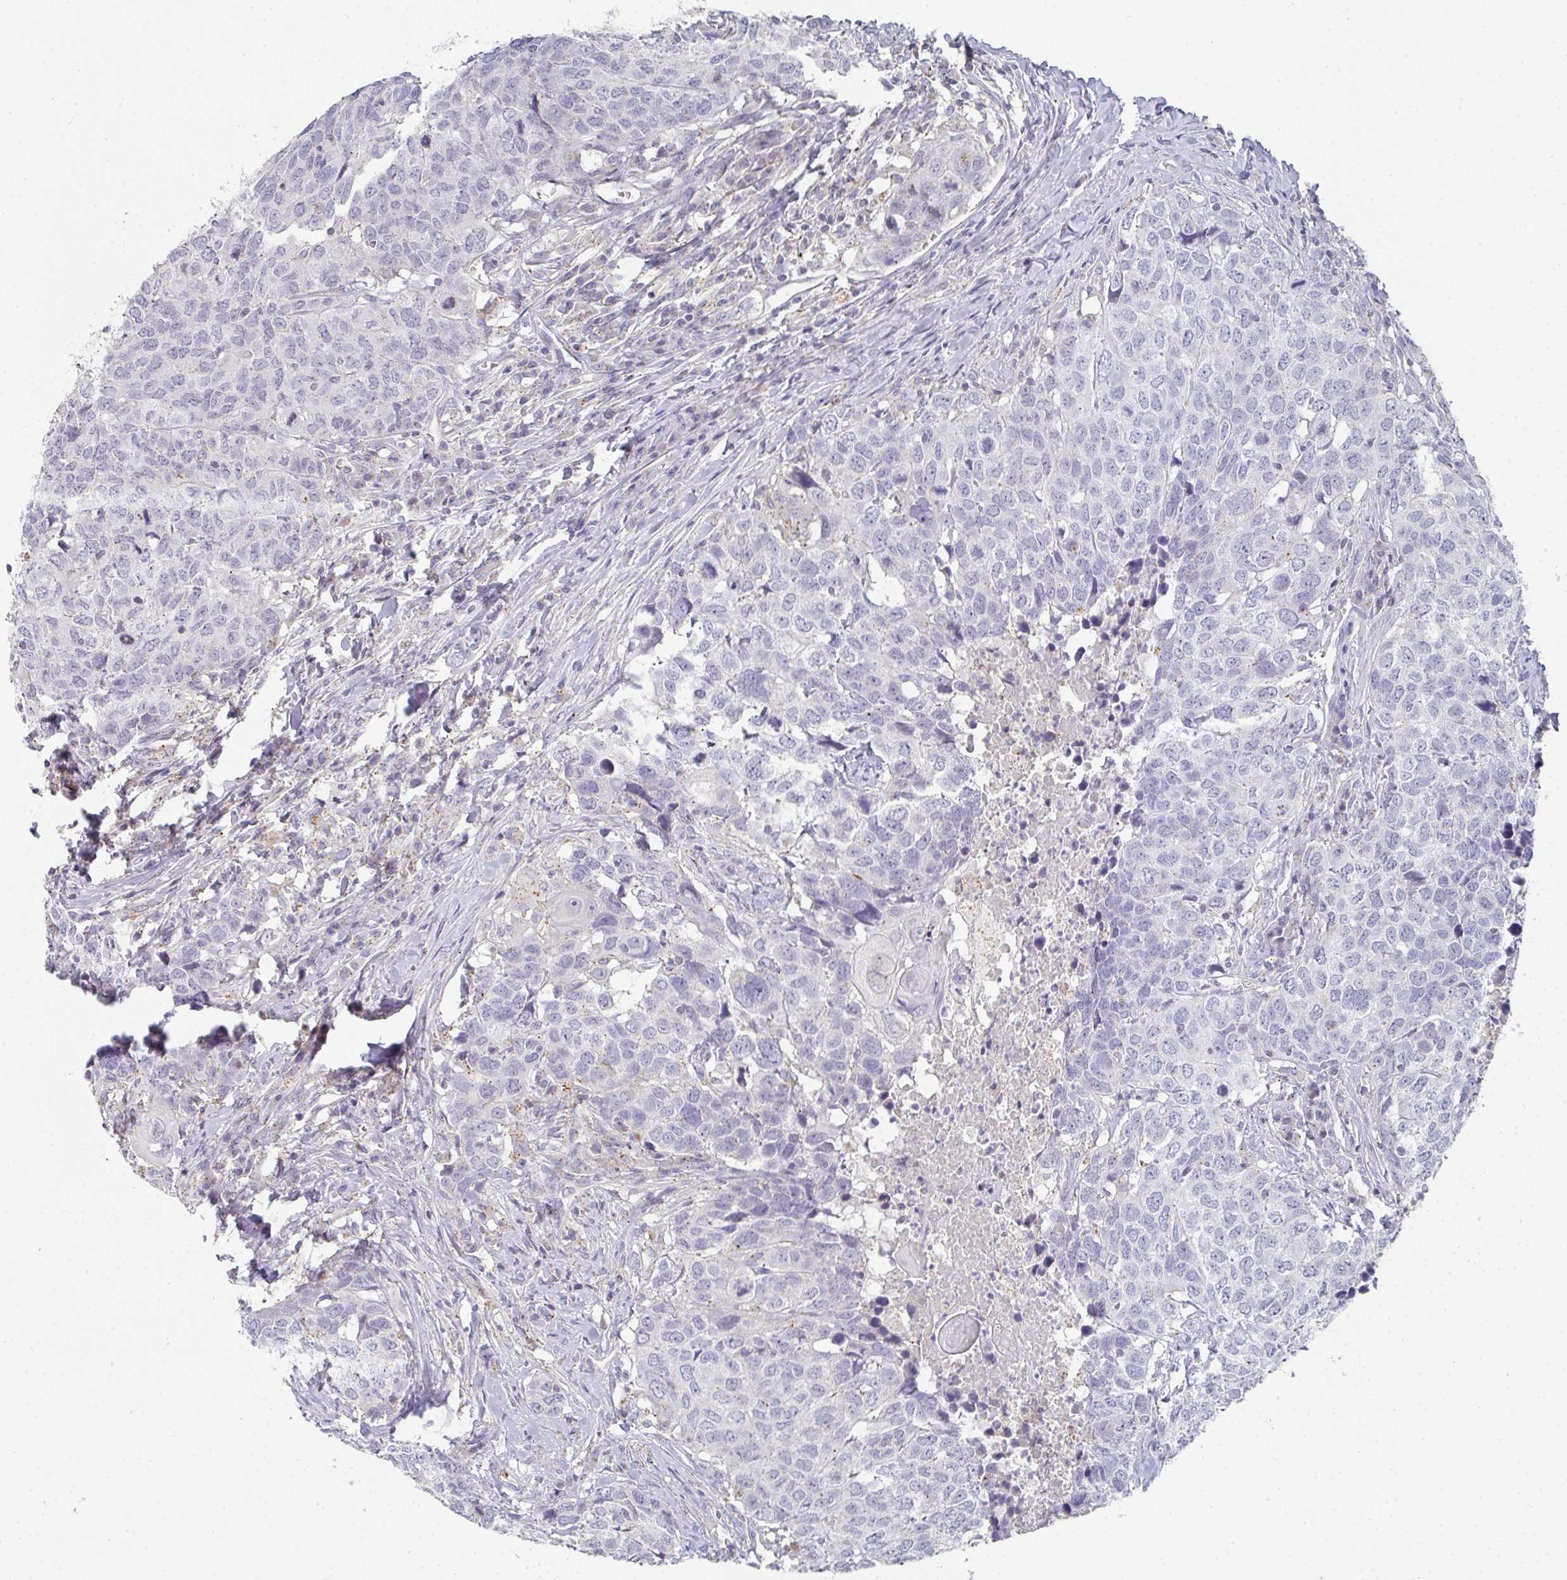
{"staining": {"intensity": "negative", "quantity": "none", "location": "none"}, "tissue": "head and neck cancer", "cell_type": "Tumor cells", "image_type": "cancer", "snomed": [{"axis": "morphology", "description": "Normal tissue, NOS"}, {"axis": "morphology", "description": "Squamous cell carcinoma, NOS"}, {"axis": "topography", "description": "Skeletal muscle"}, {"axis": "topography", "description": "Vascular tissue"}, {"axis": "topography", "description": "Peripheral nerve tissue"}, {"axis": "topography", "description": "Head-Neck"}], "caption": "DAB immunohistochemical staining of head and neck cancer (squamous cell carcinoma) exhibits no significant positivity in tumor cells. (DAB (3,3'-diaminobenzidine) immunohistochemistry with hematoxylin counter stain).", "gene": "CHMP5", "patient": {"sex": "male", "age": 66}}